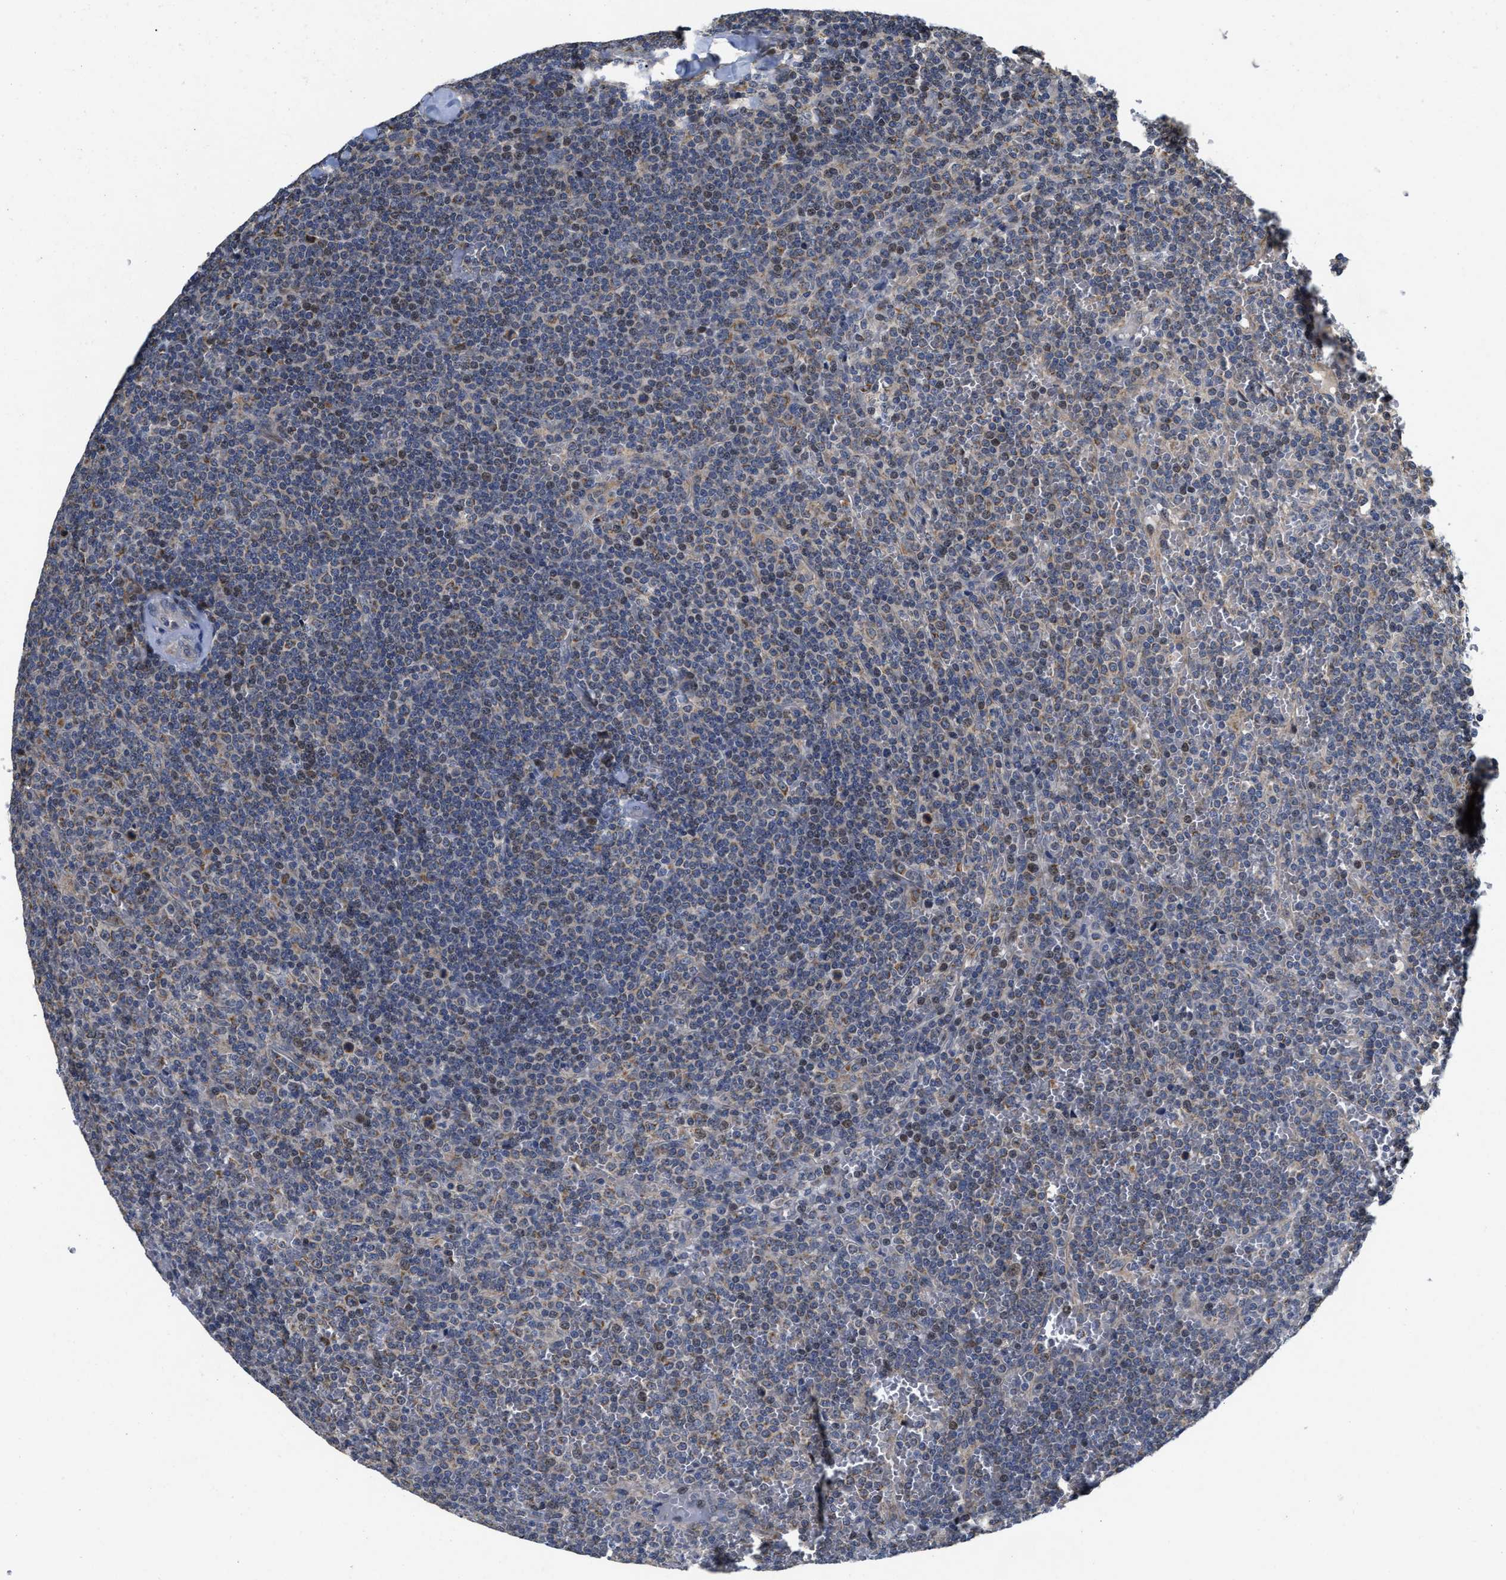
{"staining": {"intensity": "weak", "quantity": "<25%", "location": "cytoplasmic/membranous"}, "tissue": "lymphoma", "cell_type": "Tumor cells", "image_type": "cancer", "snomed": [{"axis": "morphology", "description": "Malignant lymphoma, non-Hodgkin's type, Low grade"}, {"axis": "topography", "description": "Spleen"}], "caption": "Immunohistochemistry of lymphoma exhibits no staining in tumor cells.", "gene": "SCYL2", "patient": {"sex": "female", "age": 19}}